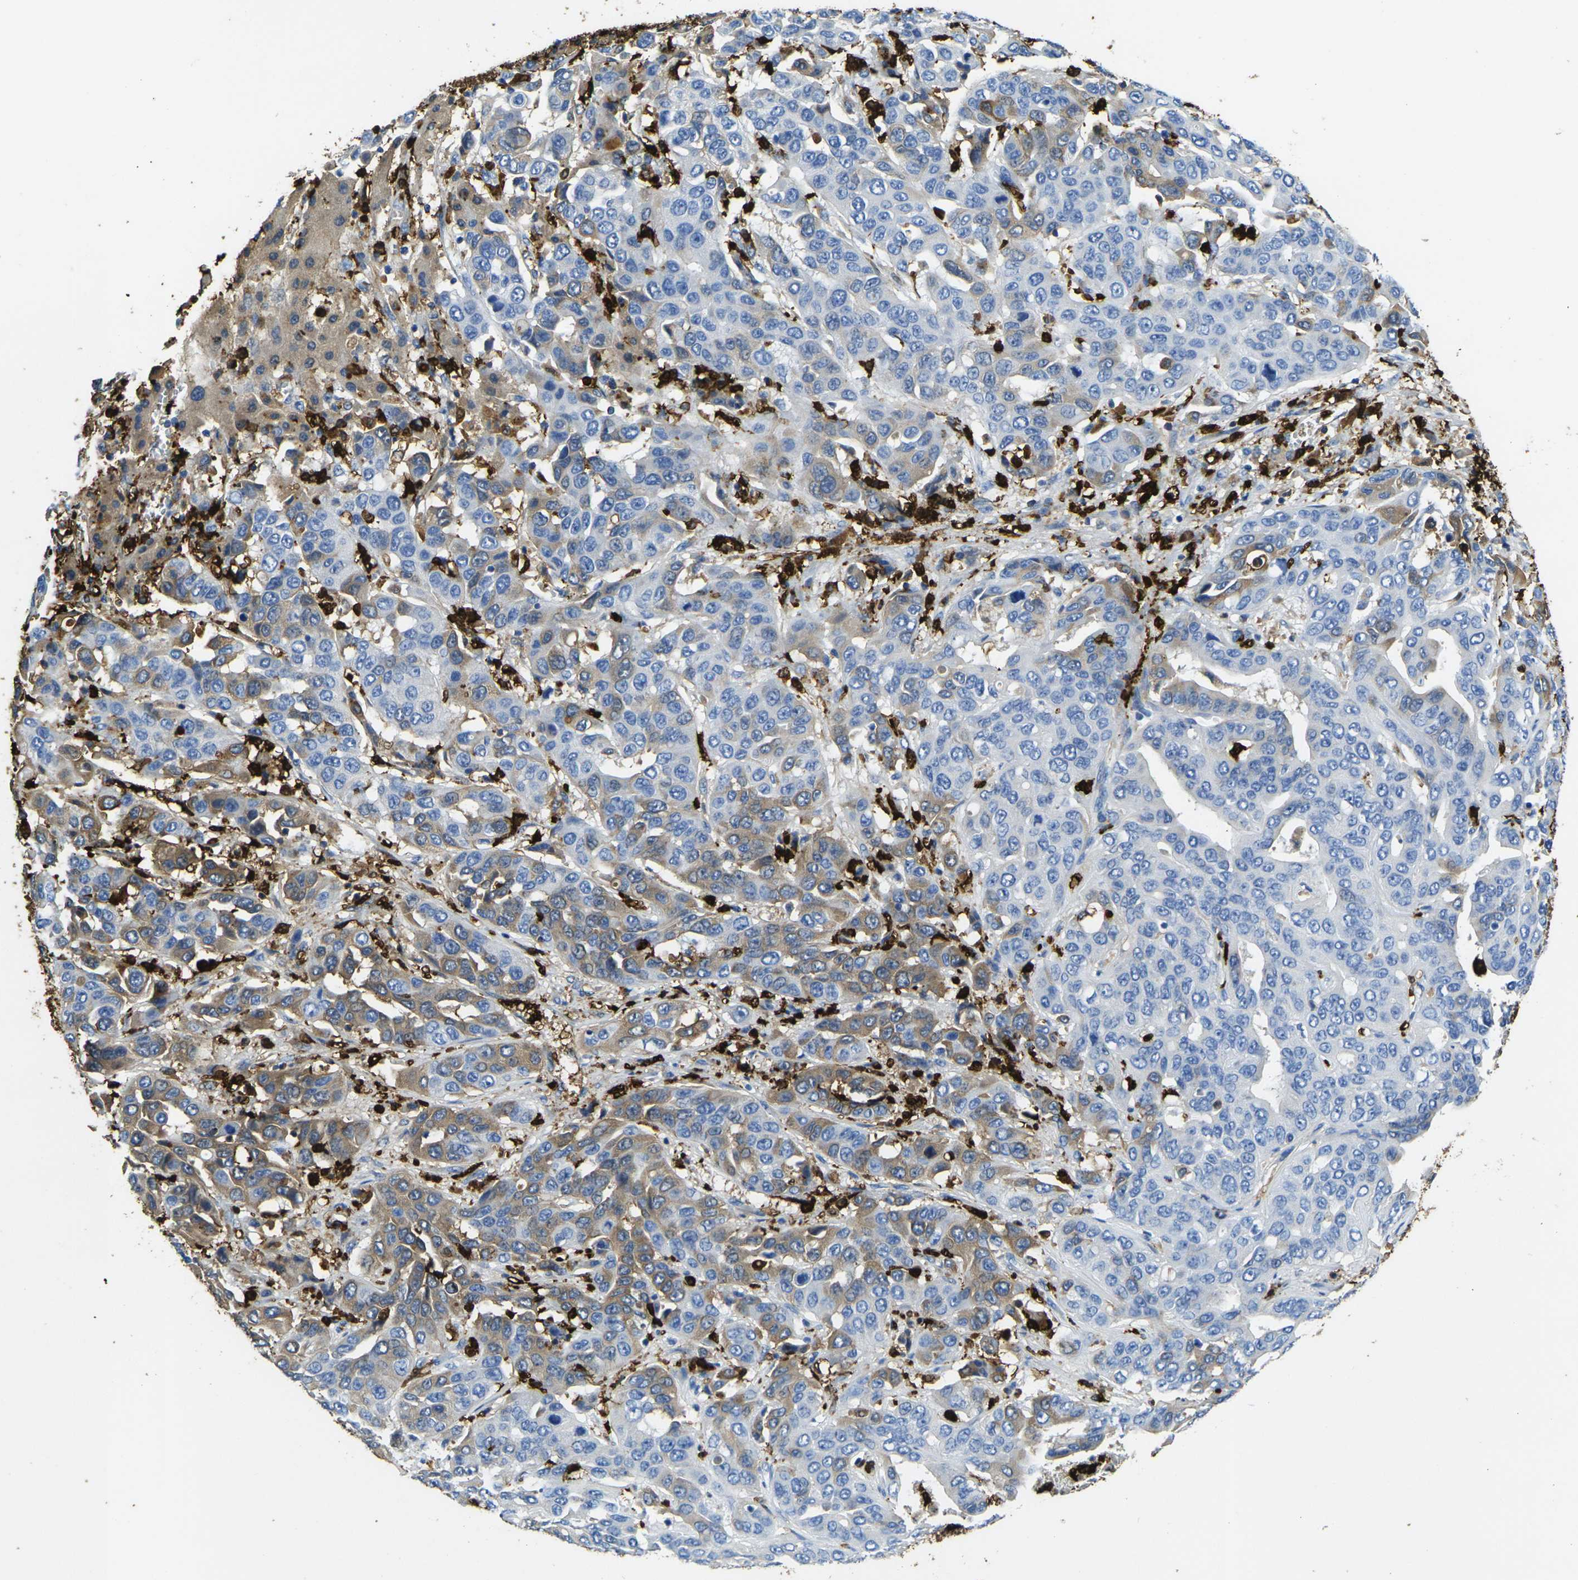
{"staining": {"intensity": "moderate", "quantity": "<25%", "location": "cytoplasmic/membranous"}, "tissue": "liver cancer", "cell_type": "Tumor cells", "image_type": "cancer", "snomed": [{"axis": "morphology", "description": "Cholangiocarcinoma"}, {"axis": "topography", "description": "Liver"}], "caption": "This is an image of immunohistochemistry (IHC) staining of cholangiocarcinoma (liver), which shows moderate staining in the cytoplasmic/membranous of tumor cells.", "gene": "S100A9", "patient": {"sex": "female", "age": 52}}